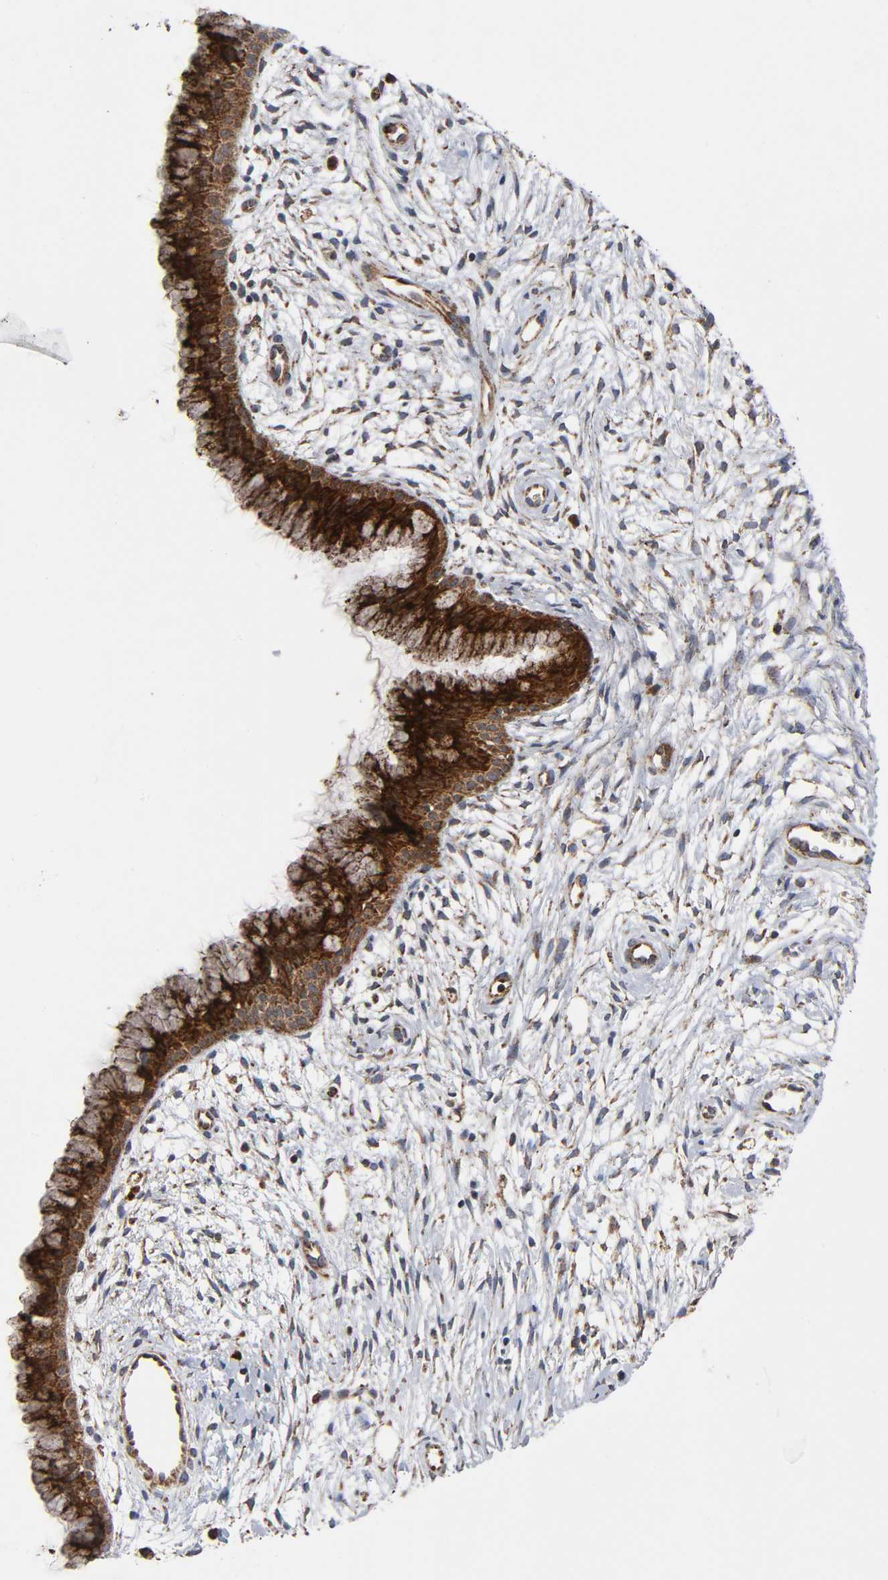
{"staining": {"intensity": "strong", "quantity": "25%-75%", "location": "cytoplasmic/membranous"}, "tissue": "cervix", "cell_type": "Glandular cells", "image_type": "normal", "snomed": [{"axis": "morphology", "description": "Normal tissue, NOS"}, {"axis": "topography", "description": "Cervix"}], "caption": "Cervix stained with immunohistochemistry exhibits strong cytoplasmic/membranous expression in about 25%-75% of glandular cells. The staining was performed using DAB to visualize the protein expression in brown, while the nuclei were stained in blue with hematoxylin (Magnification: 20x).", "gene": "MAP3K1", "patient": {"sex": "female", "age": 39}}